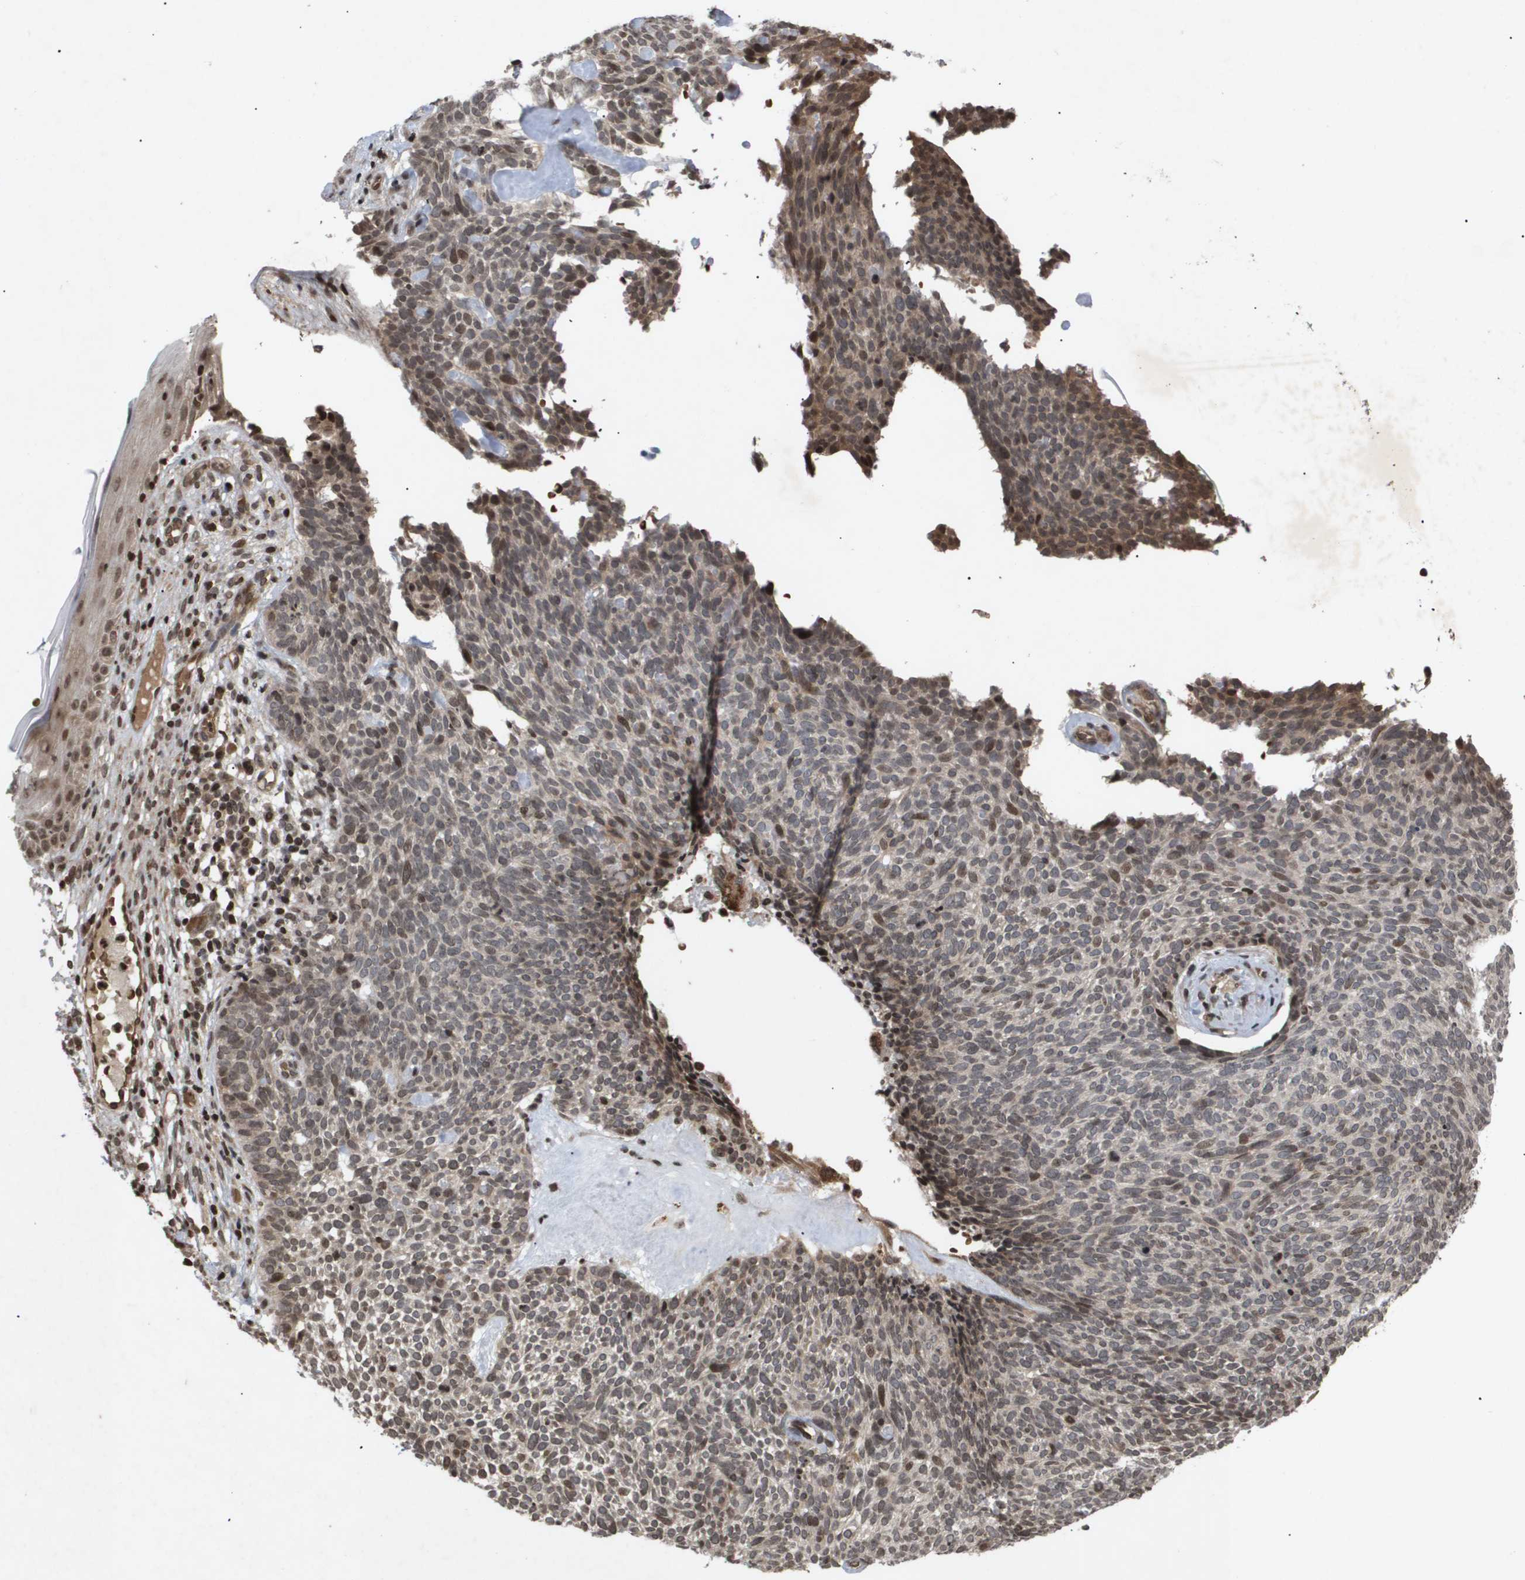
{"staining": {"intensity": "weak", "quantity": "25%-75%", "location": "nuclear"}, "tissue": "skin cancer", "cell_type": "Tumor cells", "image_type": "cancer", "snomed": [{"axis": "morphology", "description": "Basal cell carcinoma"}, {"axis": "topography", "description": "Skin"}], "caption": "Brown immunohistochemical staining in skin basal cell carcinoma exhibits weak nuclear expression in approximately 25%-75% of tumor cells.", "gene": "HSPA6", "patient": {"sex": "female", "age": 84}}